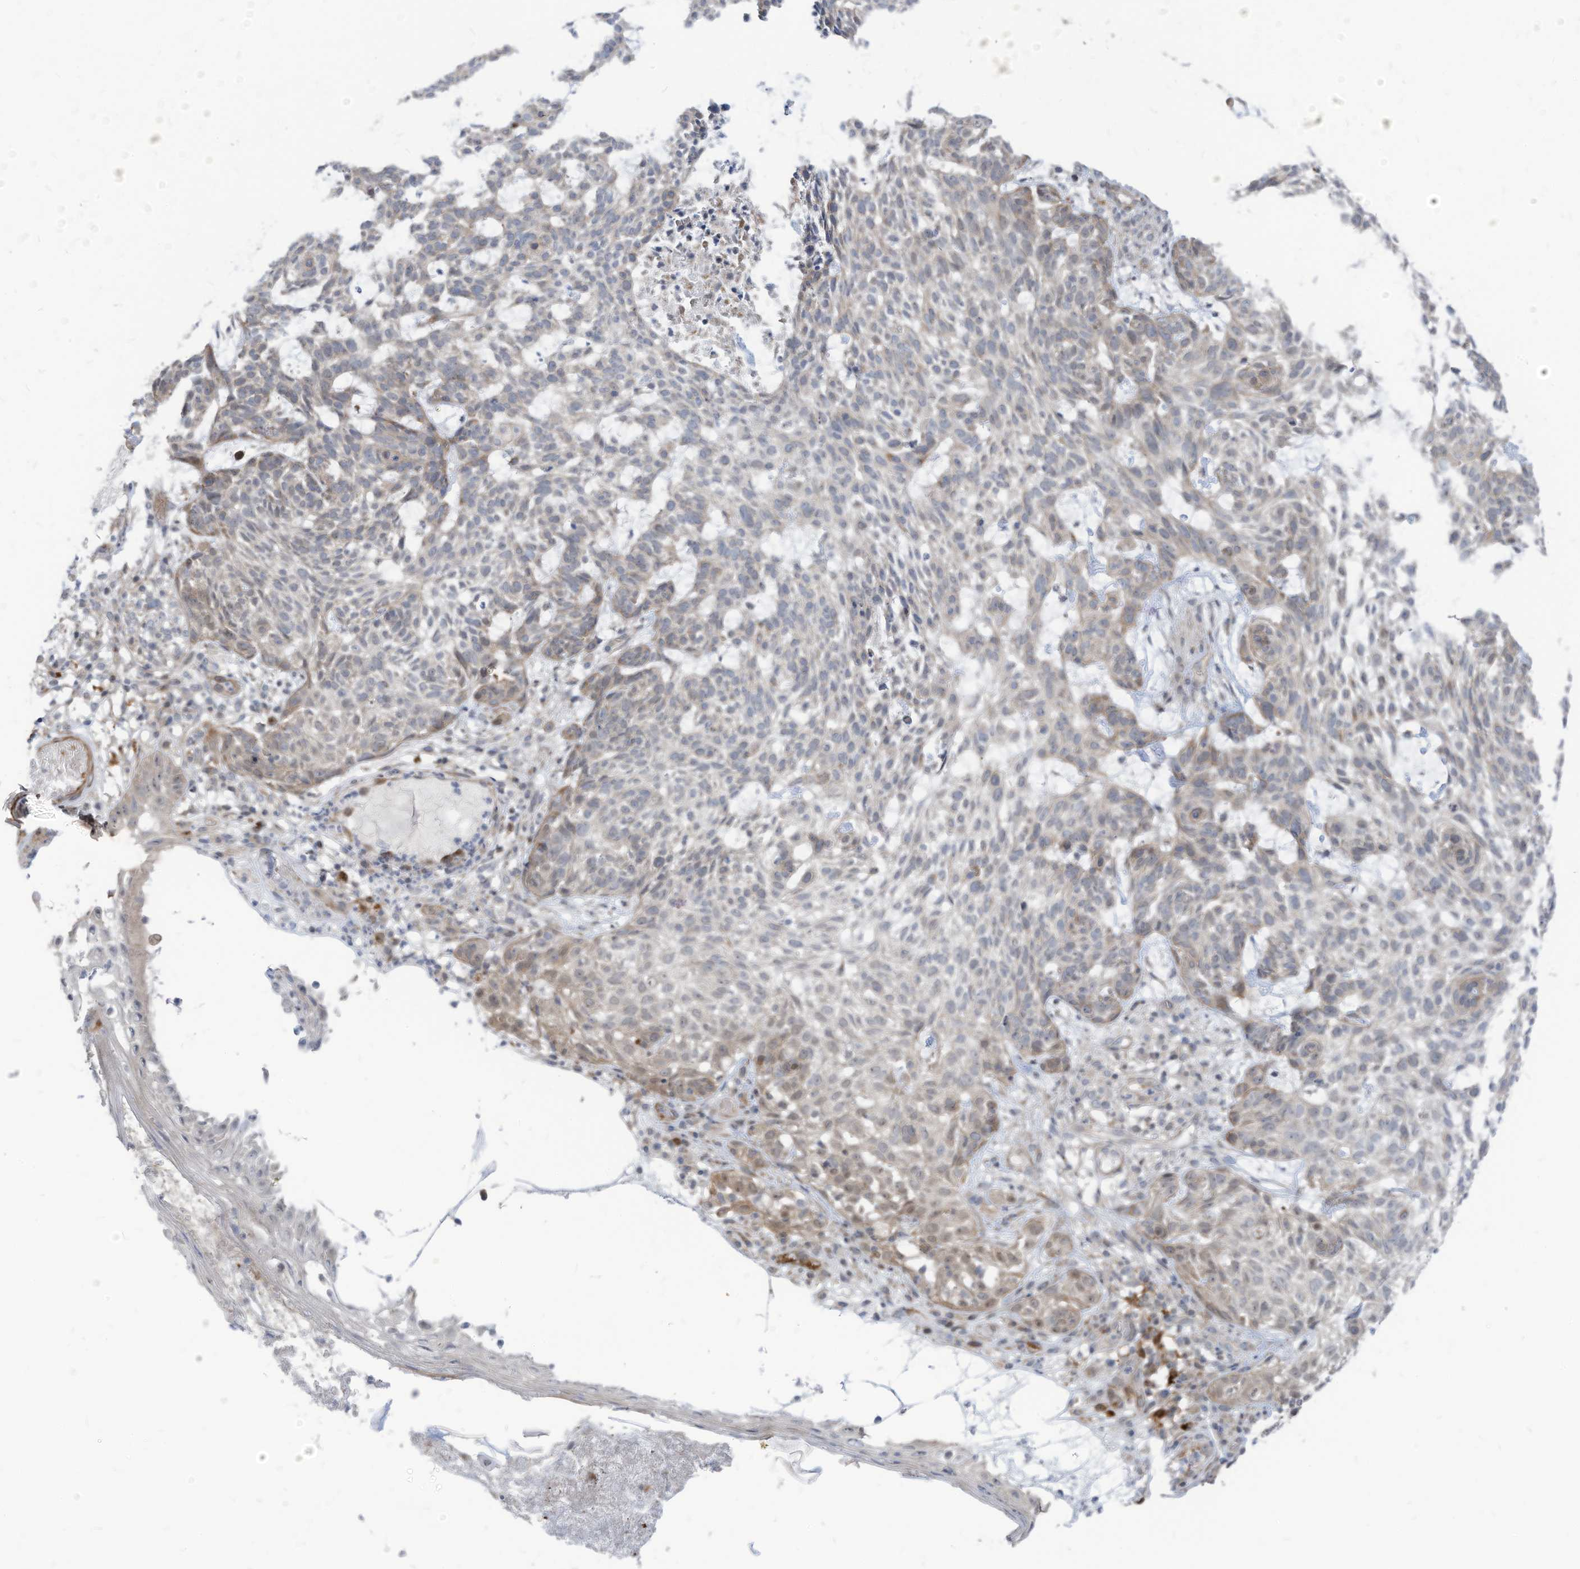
{"staining": {"intensity": "weak", "quantity": "<25%", "location": "cytoplasmic/membranous"}, "tissue": "skin cancer", "cell_type": "Tumor cells", "image_type": "cancer", "snomed": [{"axis": "morphology", "description": "Basal cell carcinoma"}, {"axis": "topography", "description": "Skin"}], "caption": "The image demonstrates no significant staining in tumor cells of skin cancer.", "gene": "GPATCH3", "patient": {"sex": "male", "age": 85}}